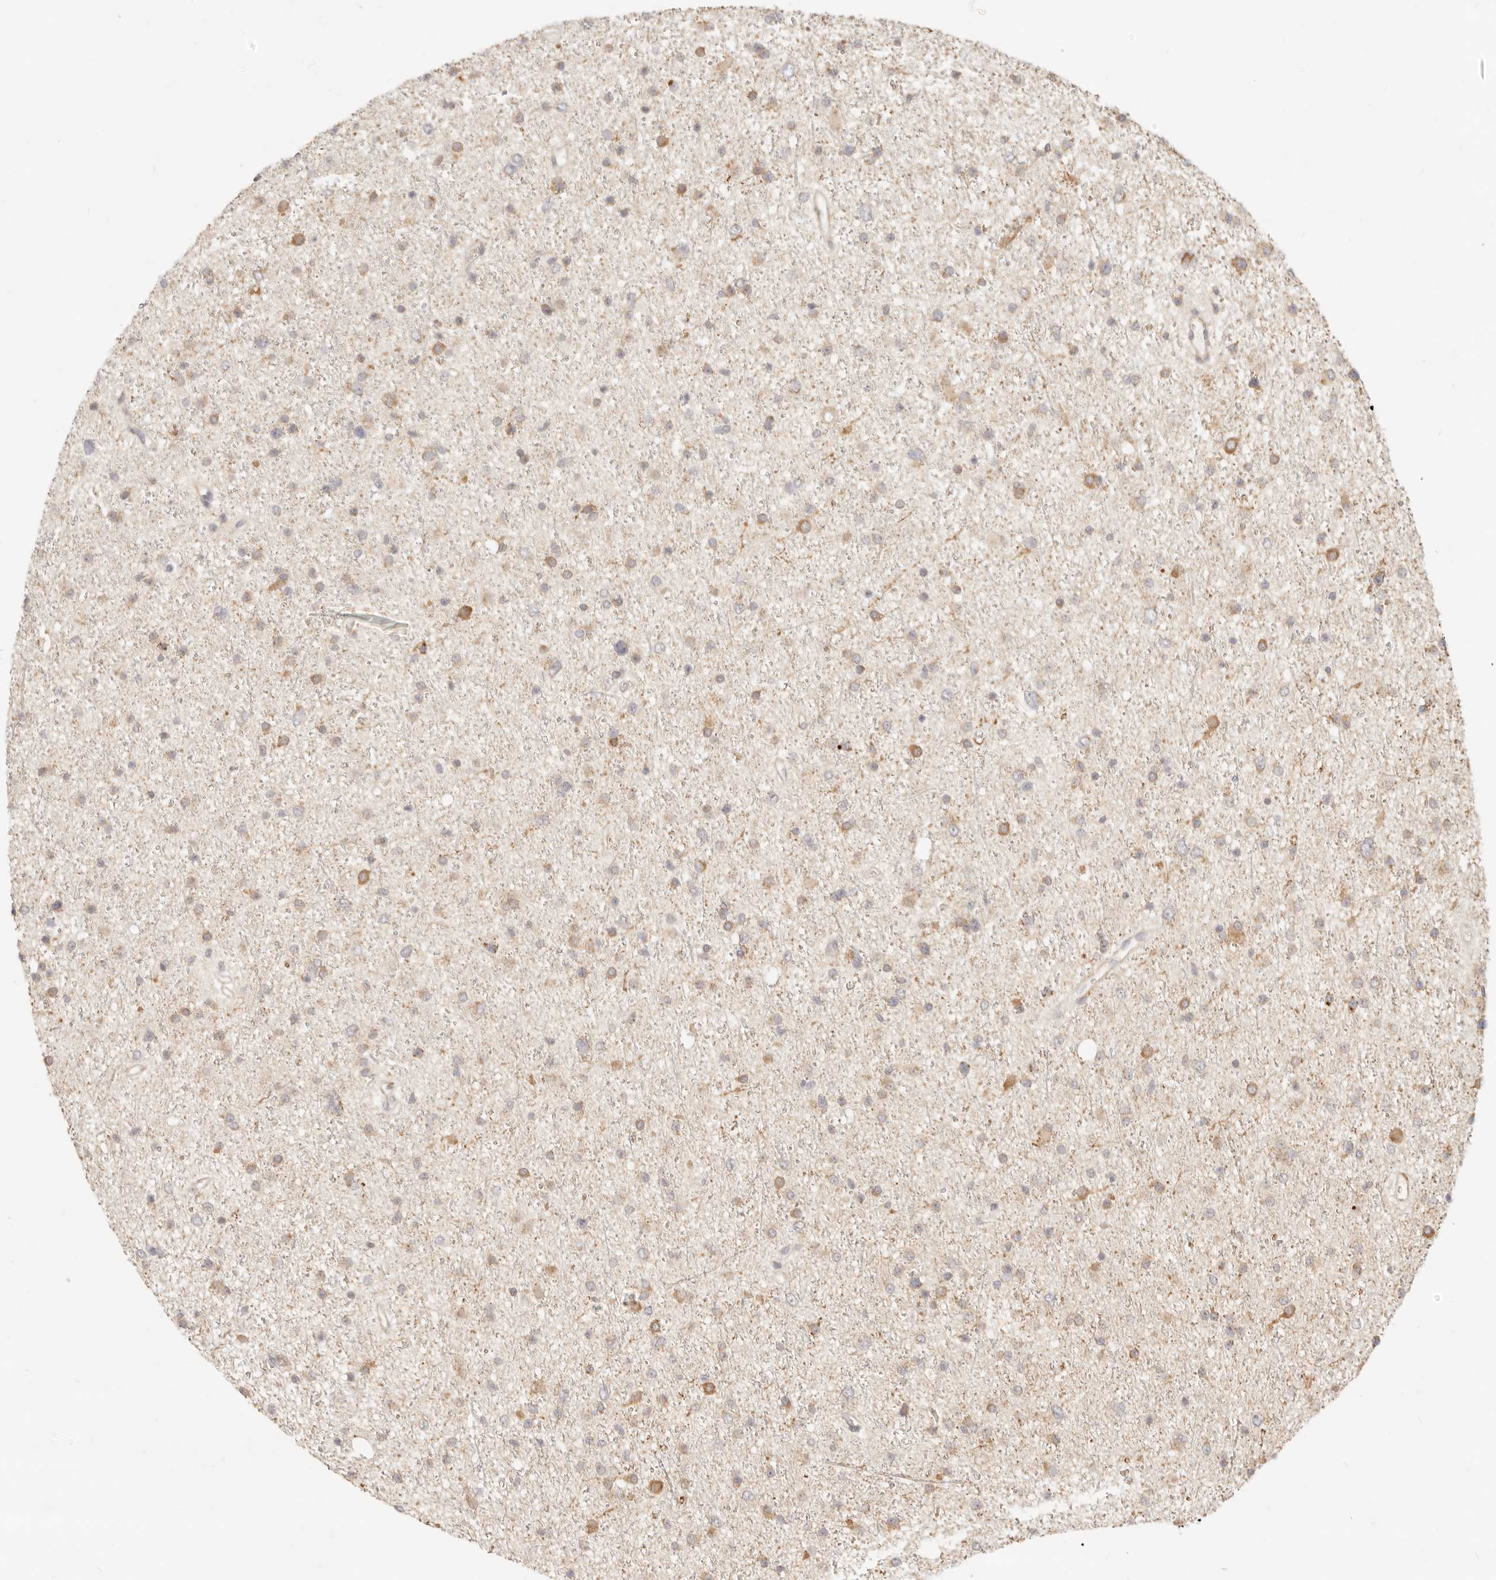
{"staining": {"intensity": "moderate", "quantity": "<25%", "location": "cytoplasmic/membranous"}, "tissue": "glioma", "cell_type": "Tumor cells", "image_type": "cancer", "snomed": [{"axis": "morphology", "description": "Glioma, malignant, Low grade"}, {"axis": "topography", "description": "Cerebral cortex"}], "caption": "DAB immunohistochemical staining of glioma shows moderate cytoplasmic/membranous protein expression in approximately <25% of tumor cells.", "gene": "RUBCNL", "patient": {"sex": "female", "age": 39}}